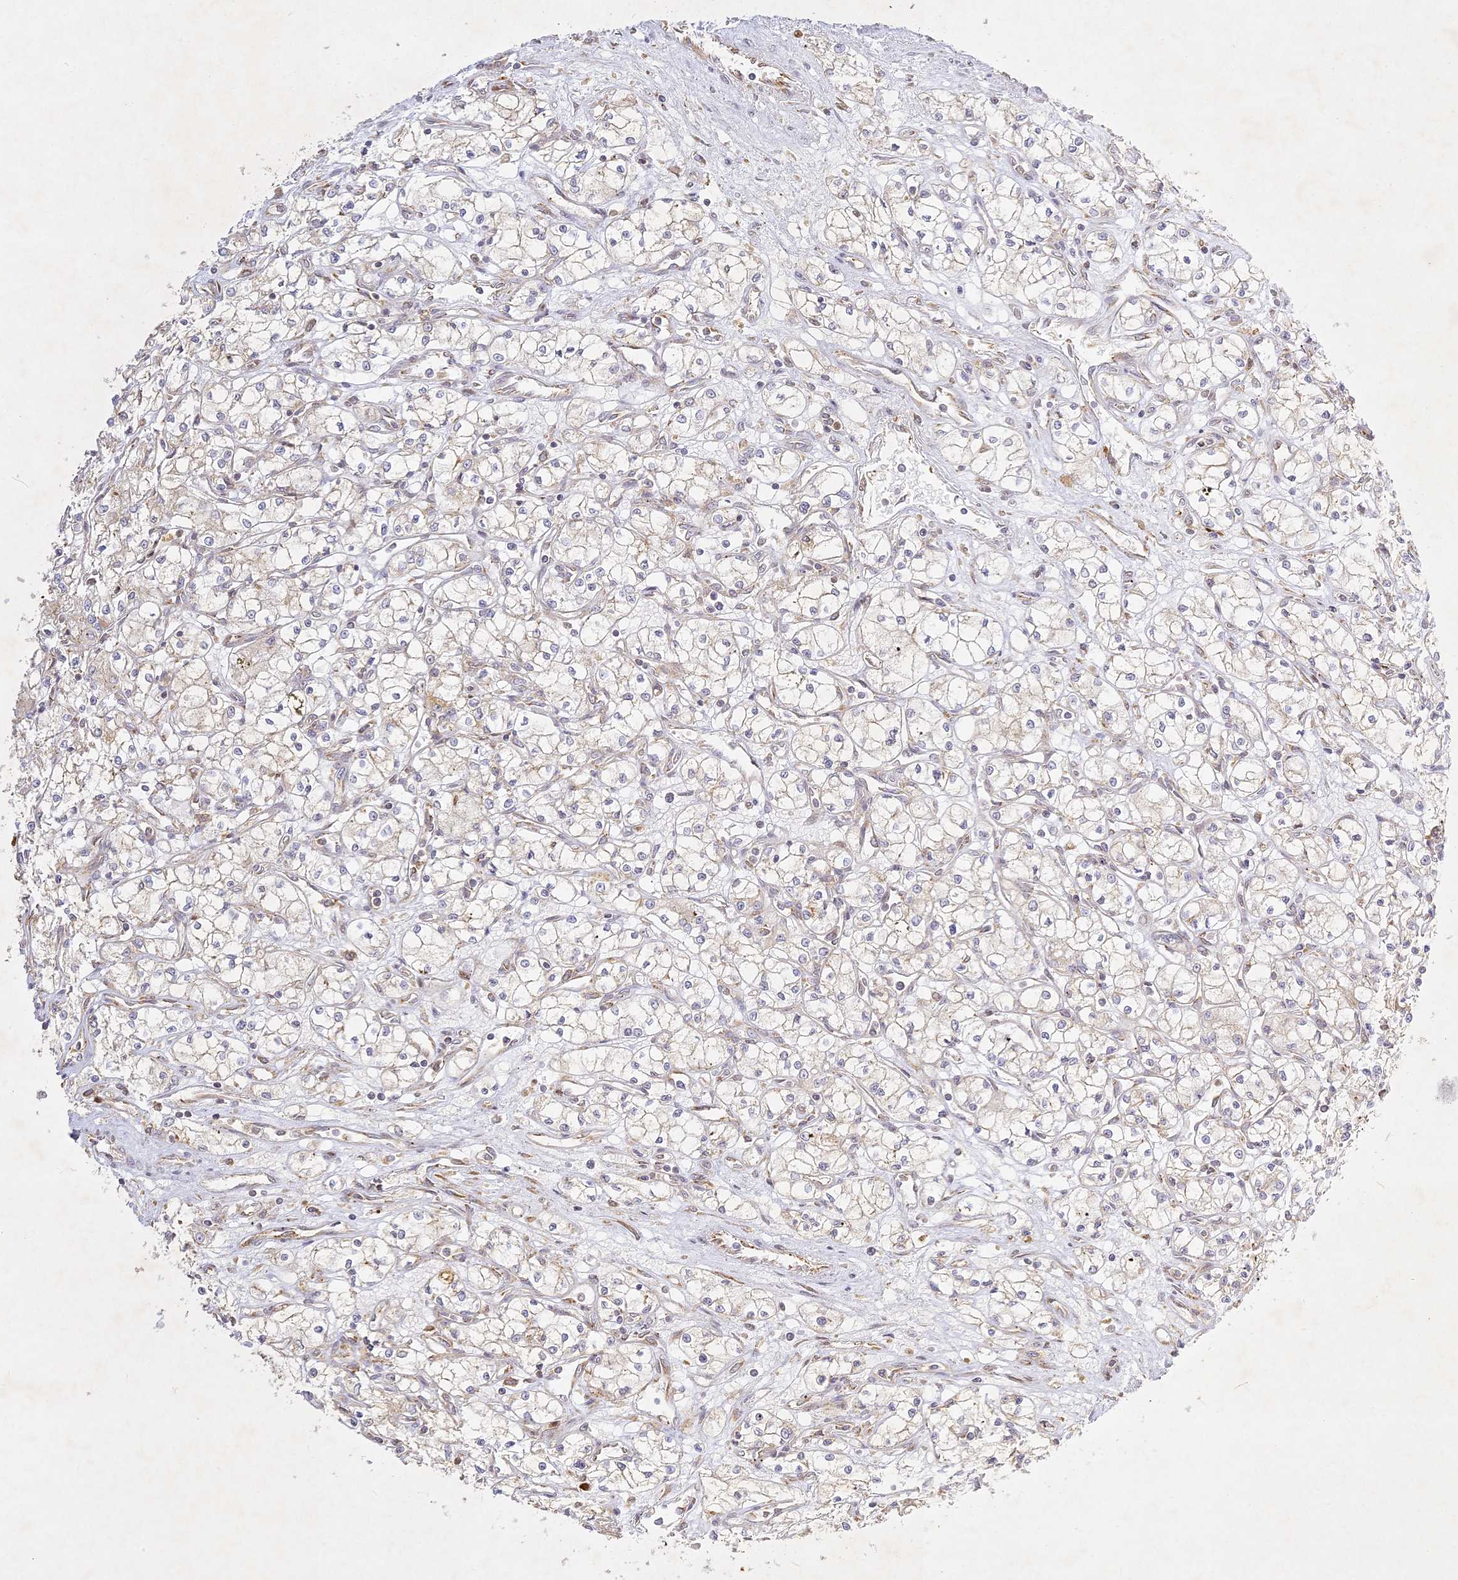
{"staining": {"intensity": "negative", "quantity": "none", "location": "none"}, "tissue": "renal cancer", "cell_type": "Tumor cells", "image_type": "cancer", "snomed": [{"axis": "morphology", "description": "Adenocarcinoma, NOS"}, {"axis": "topography", "description": "Kidney"}], "caption": "Human renal adenocarcinoma stained for a protein using immunohistochemistry (IHC) reveals no expression in tumor cells.", "gene": "SLC30A5", "patient": {"sex": "male", "age": 59}}